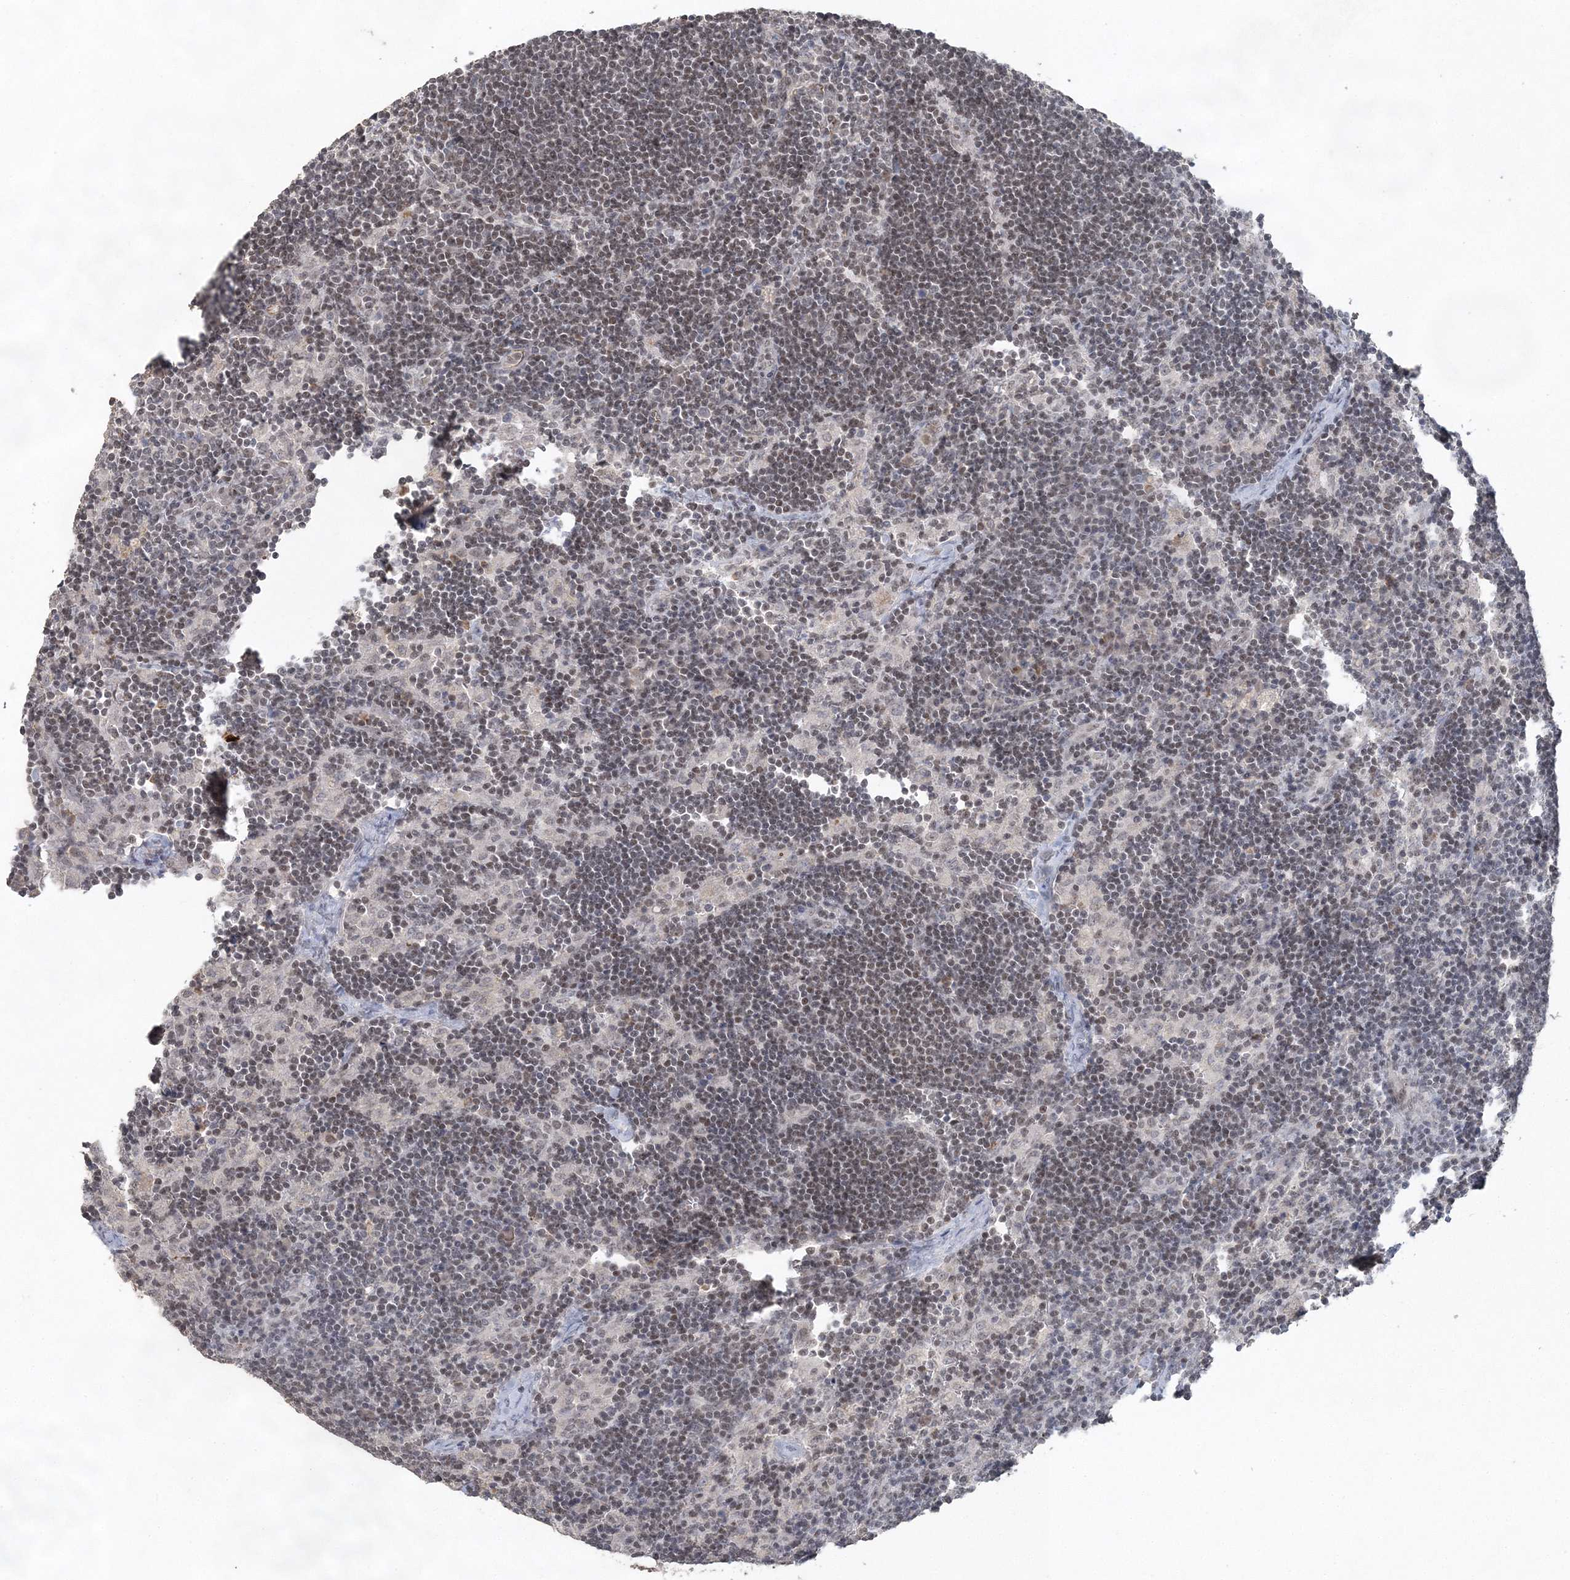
{"staining": {"intensity": "negative", "quantity": "none", "location": "none"}, "tissue": "lymph node", "cell_type": "Germinal center cells", "image_type": "normal", "snomed": [{"axis": "morphology", "description": "Normal tissue, NOS"}, {"axis": "topography", "description": "Lymph node"}], "caption": "Human lymph node stained for a protein using IHC reveals no expression in germinal center cells.", "gene": "UIMC1", "patient": {"sex": "male", "age": 24}}